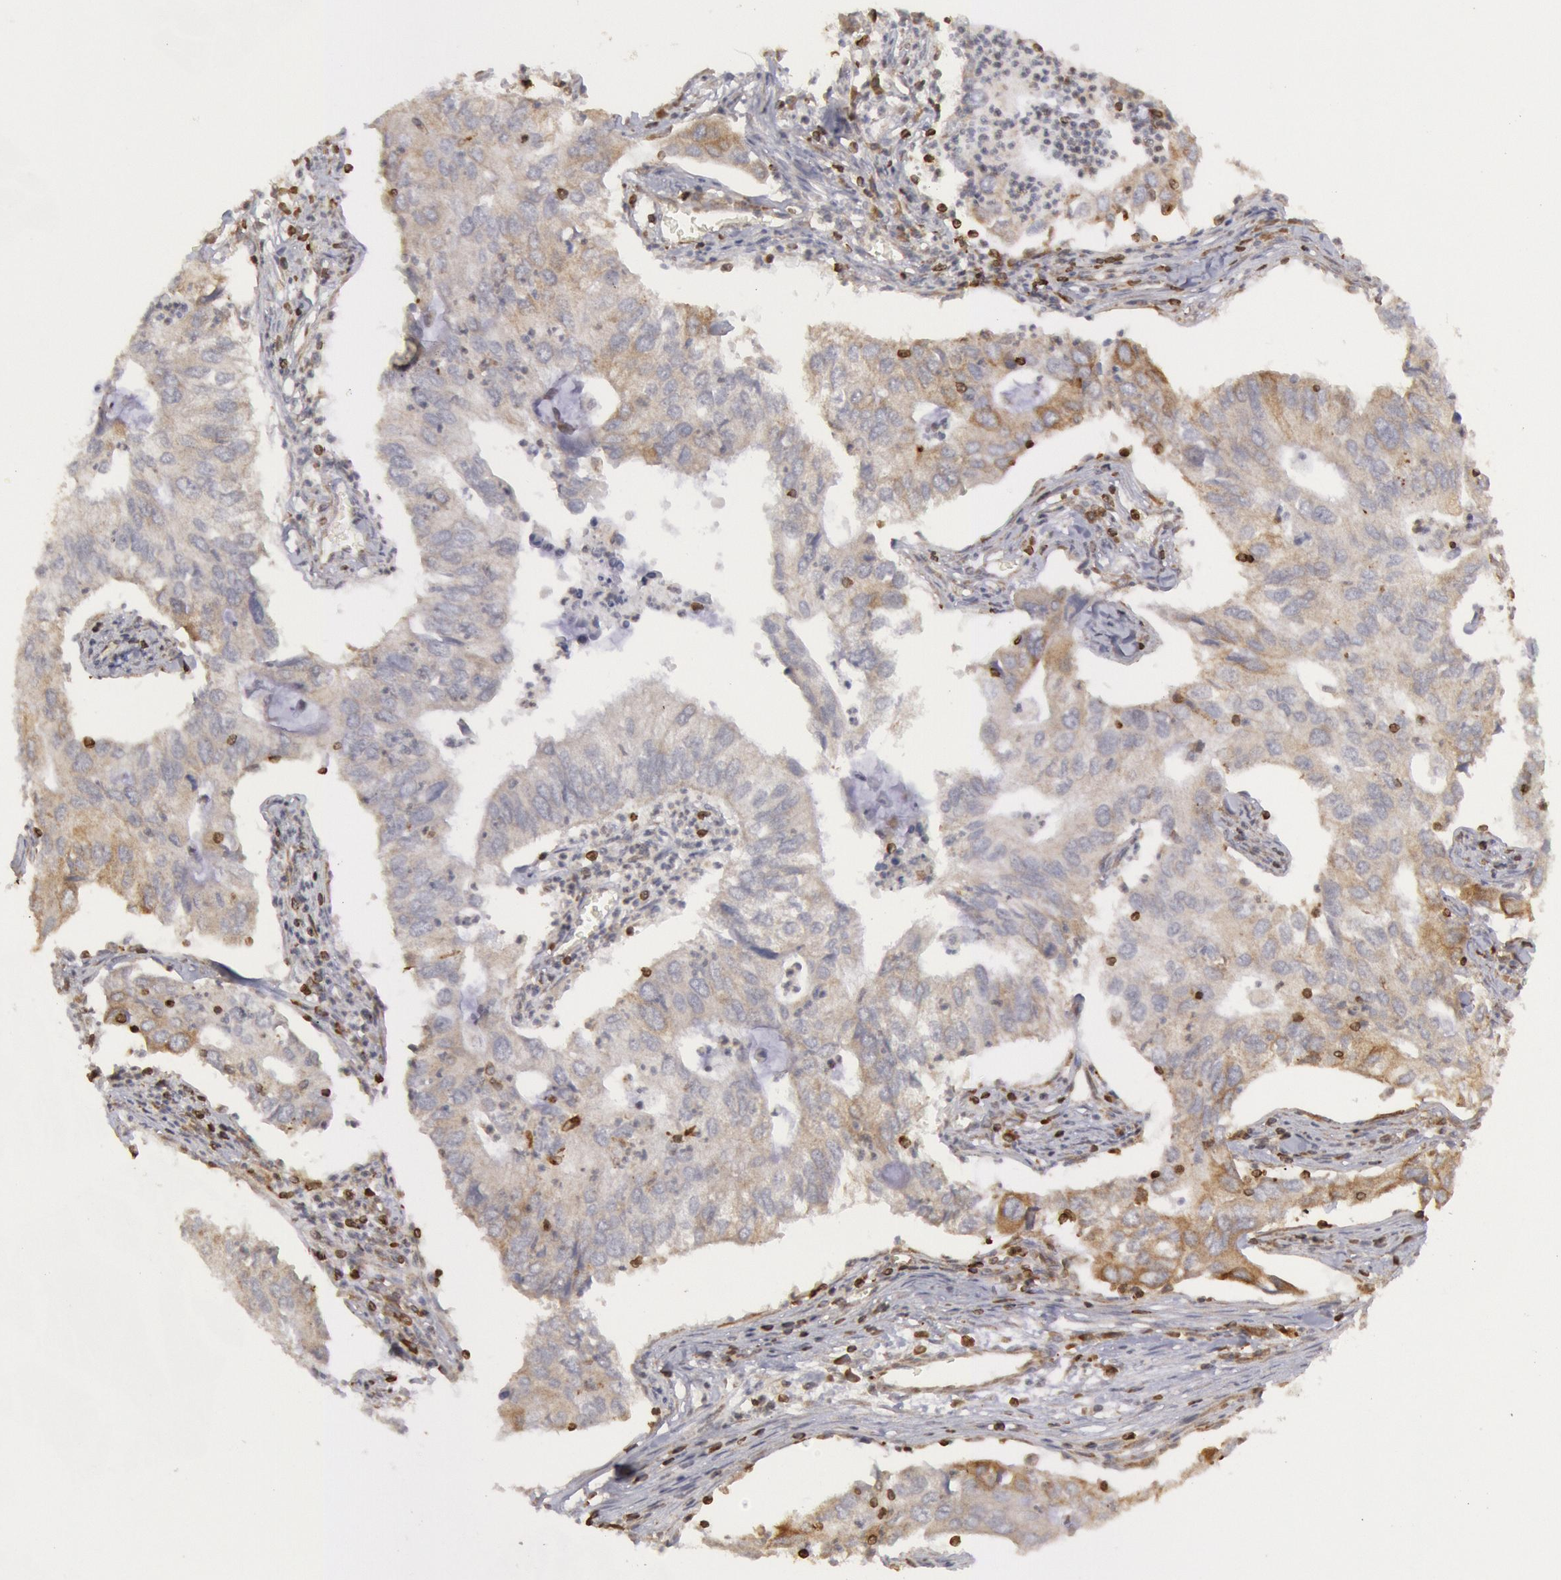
{"staining": {"intensity": "weak", "quantity": ">75%", "location": "cytoplasmic/membranous"}, "tissue": "lung cancer", "cell_type": "Tumor cells", "image_type": "cancer", "snomed": [{"axis": "morphology", "description": "Adenocarcinoma, NOS"}, {"axis": "topography", "description": "Lung"}], "caption": "An IHC photomicrograph of neoplastic tissue is shown. Protein staining in brown shows weak cytoplasmic/membranous positivity in lung cancer within tumor cells. The staining is performed using DAB (3,3'-diaminobenzidine) brown chromogen to label protein expression. The nuclei are counter-stained blue using hematoxylin.", "gene": "TAP2", "patient": {"sex": "male", "age": 48}}